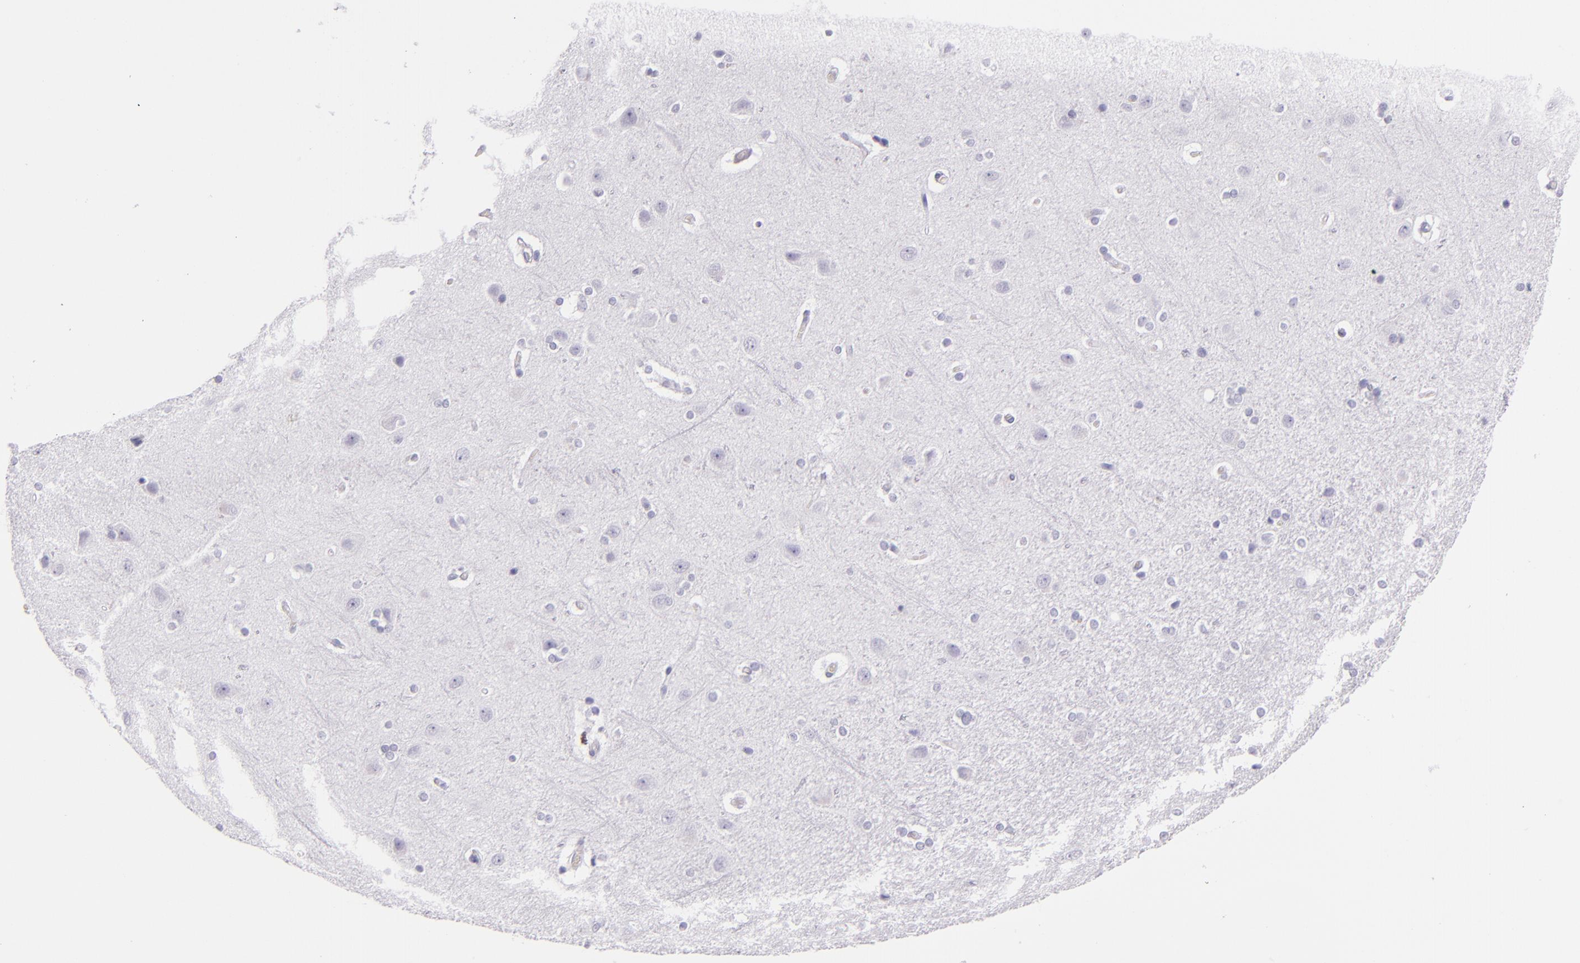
{"staining": {"intensity": "negative", "quantity": "none", "location": "none"}, "tissue": "cerebral cortex", "cell_type": "Endothelial cells", "image_type": "normal", "snomed": [{"axis": "morphology", "description": "Normal tissue, NOS"}, {"axis": "topography", "description": "Cerebral cortex"}], "caption": "Micrograph shows no protein expression in endothelial cells of benign cerebral cortex.", "gene": "CEACAM1", "patient": {"sex": "female", "age": 54}}